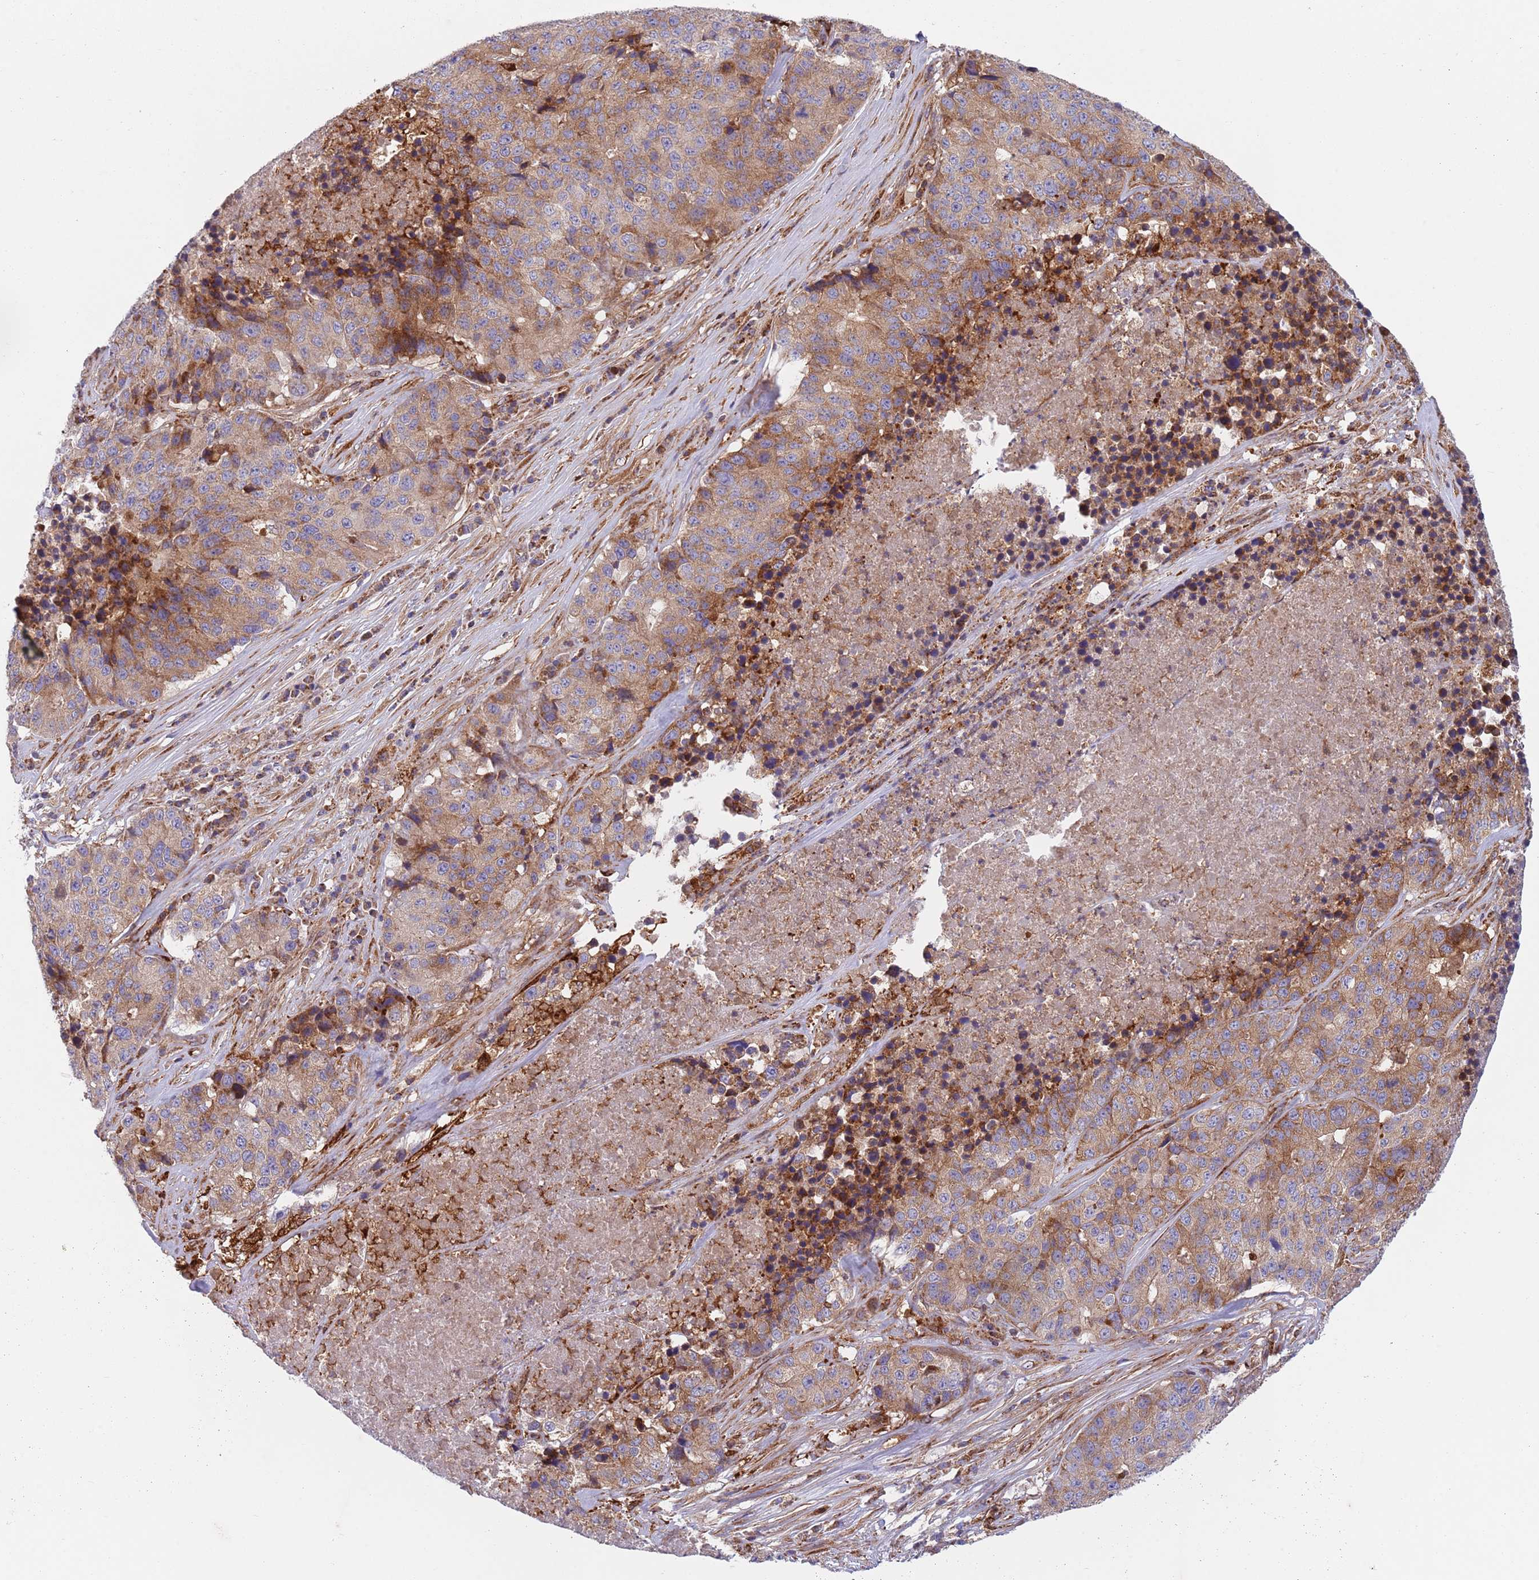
{"staining": {"intensity": "moderate", "quantity": ">75%", "location": "cytoplasmic/membranous"}, "tissue": "stomach cancer", "cell_type": "Tumor cells", "image_type": "cancer", "snomed": [{"axis": "morphology", "description": "Adenocarcinoma, NOS"}, {"axis": "topography", "description": "Stomach"}], "caption": "Brown immunohistochemical staining in stomach cancer shows moderate cytoplasmic/membranous staining in about >75% of tumor cells.", "gene": "ZMYM5", "patient": {"sex": "male", "age": 71}}